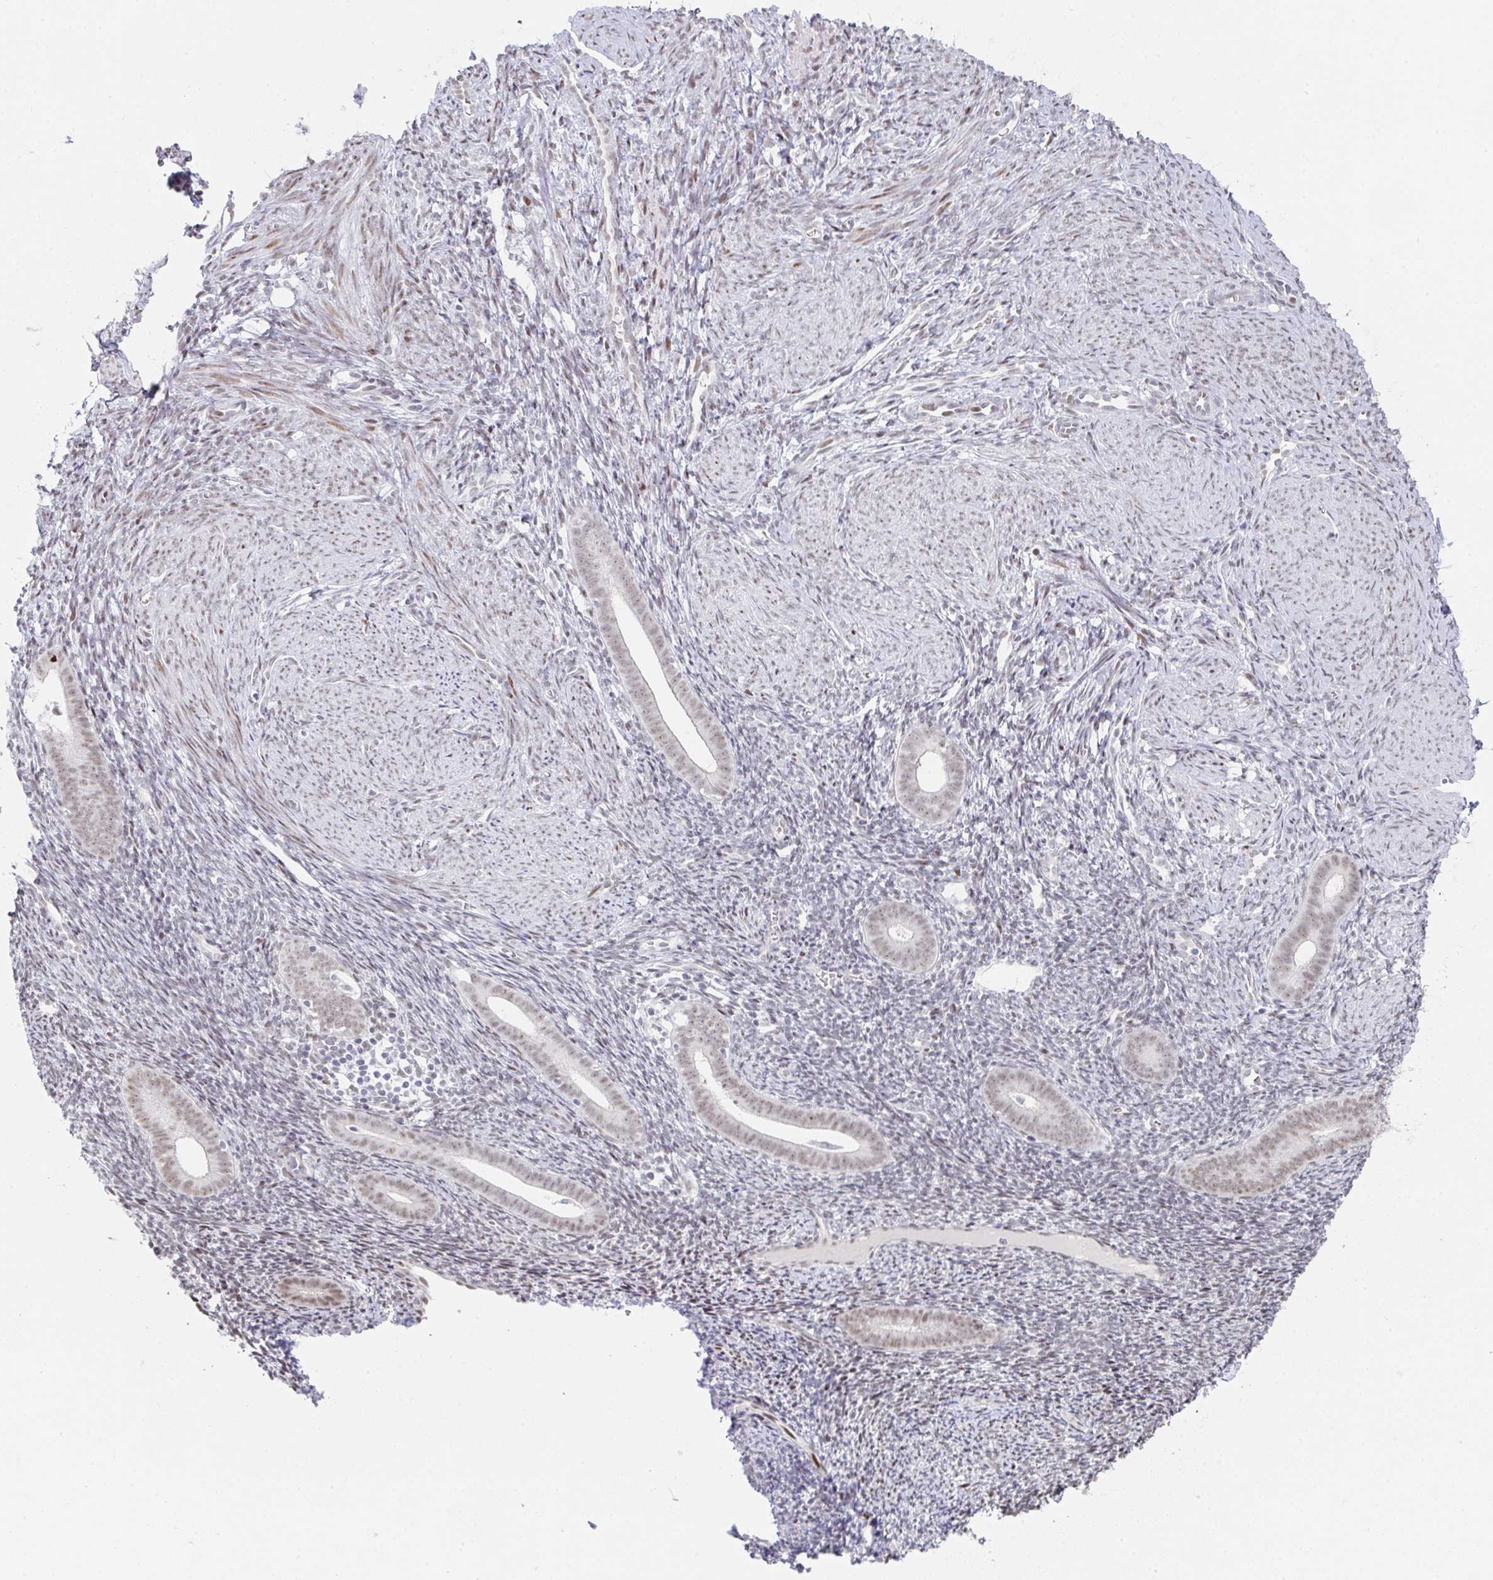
{"staining": {"intensity": "negative", "quantity": "none", "location": "none"}, "tissue": "endometrium", "cell_type": "Cells in endometrial stroma", "image_type": "normal", "snomed": [{"axis": "morphology", "description": "Normal tissue, NOS"}, {"axis": "topography", "description": "Endometrium"}], "caption": "A high-resolution micrograph shows immunohistochemistry staining of normal endometrium, which exhibits no significant staining in cells in endometrial stroma. (DAB (3,3'-diaminobenzidine) IHC visualized using brightfield microscopy, high magnification).", "gene": "POU2AF2", "patient": {"sex": "female", "age": 39}}